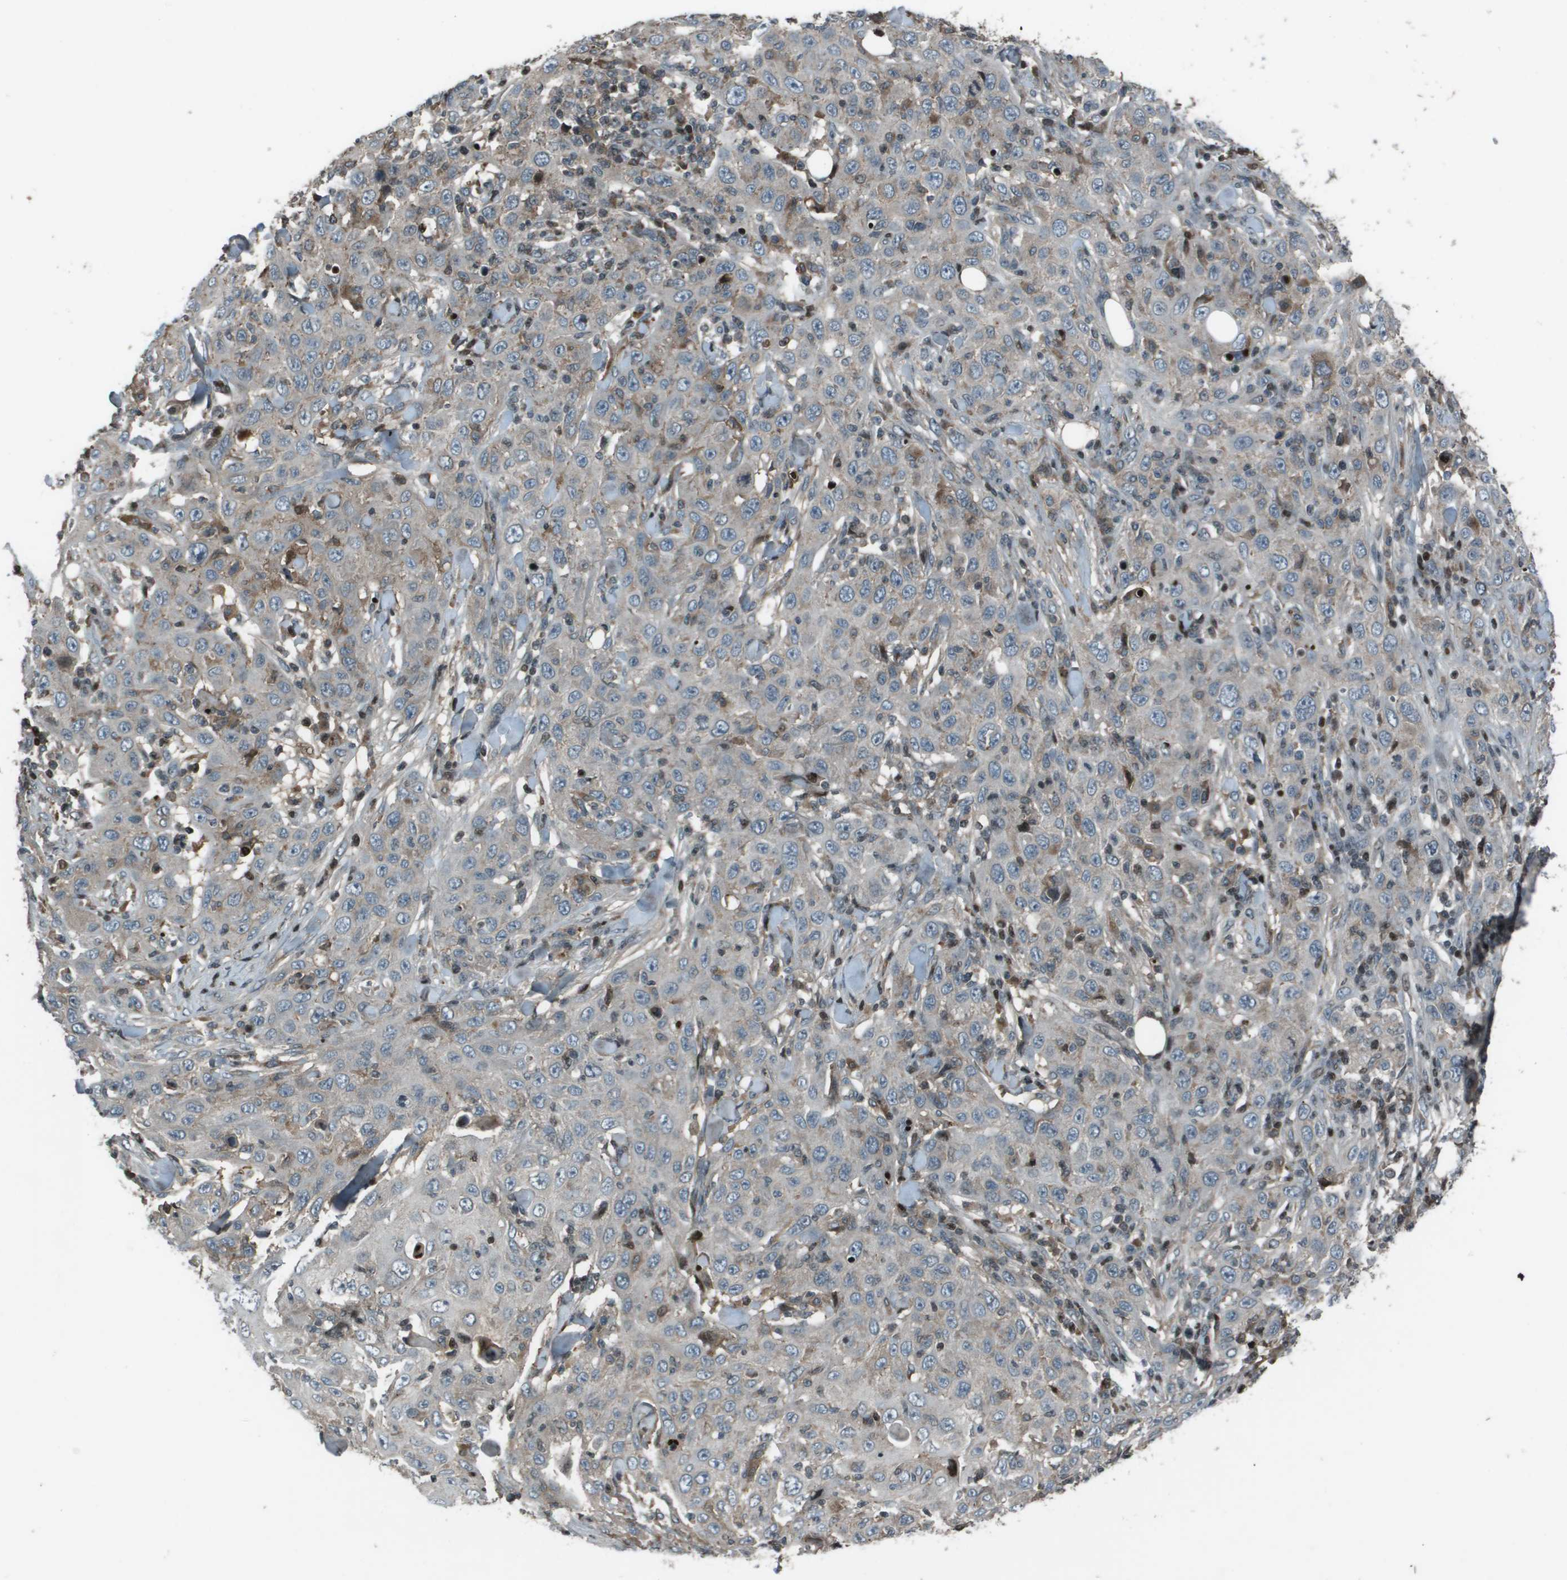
{"staining": {"intensity": "negative", "quantity": "none", "location": "none"}, "tissue": "skin cancer", "cell_type": "Tumor cells", "image_type": "cancer", "snomed": [{"axis": "morphology", "description": "Squamous cell carcinoma, NOS"}, {"axis": "topography", "description": "Skin"}], "caption": "High magnification brightfield microscopy of skin squamous cell carcinoma stained with DAB (brown) and counterstained with hematoxylin (blue): tumor cells show no significant staining.", "gene": "CXCL12", "patient": {"sex": "female", "age": 88}}